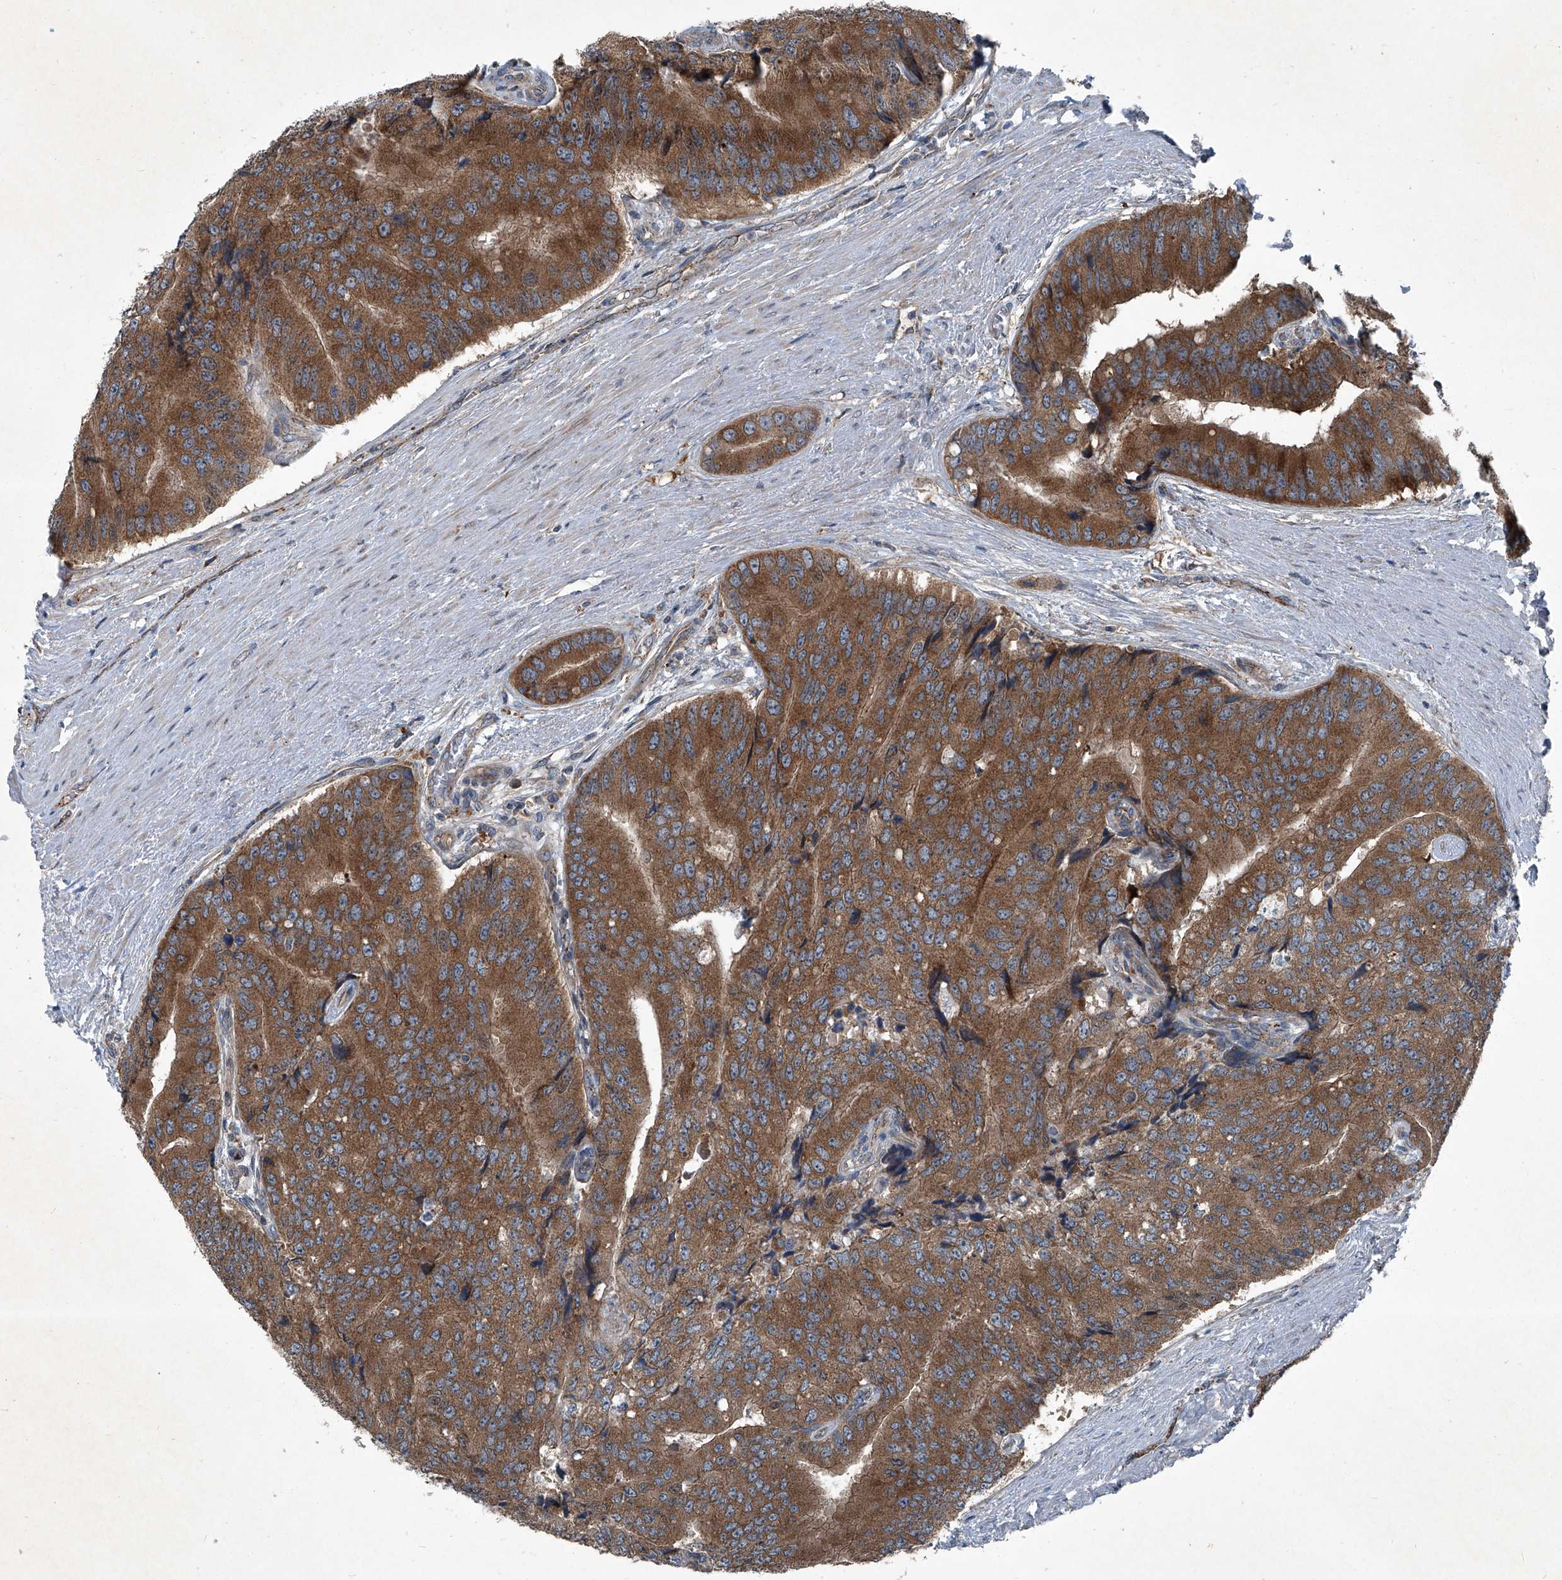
{"staining": {"intensity": "strong", "quantity": ">75%", "location": "cytoplasmic/membranous"}, "tissue": "prostate cancer", "cell_type": "Tumor cells", "image_type": "cancer", "snomed": [{"axis": "morphology", "description": "Adenocarcinoma, High grade"}, {"axis": "topography", "description": "Prostate"}], "caption": "Tumor cells display high levels of strong cytoplasmic/membranous expression in approximately >75% of cells in human adenocarcinoma (high-grade) (prostate).", "gene": "SENP2", "patient": {"sex": "male", "age": 70}}